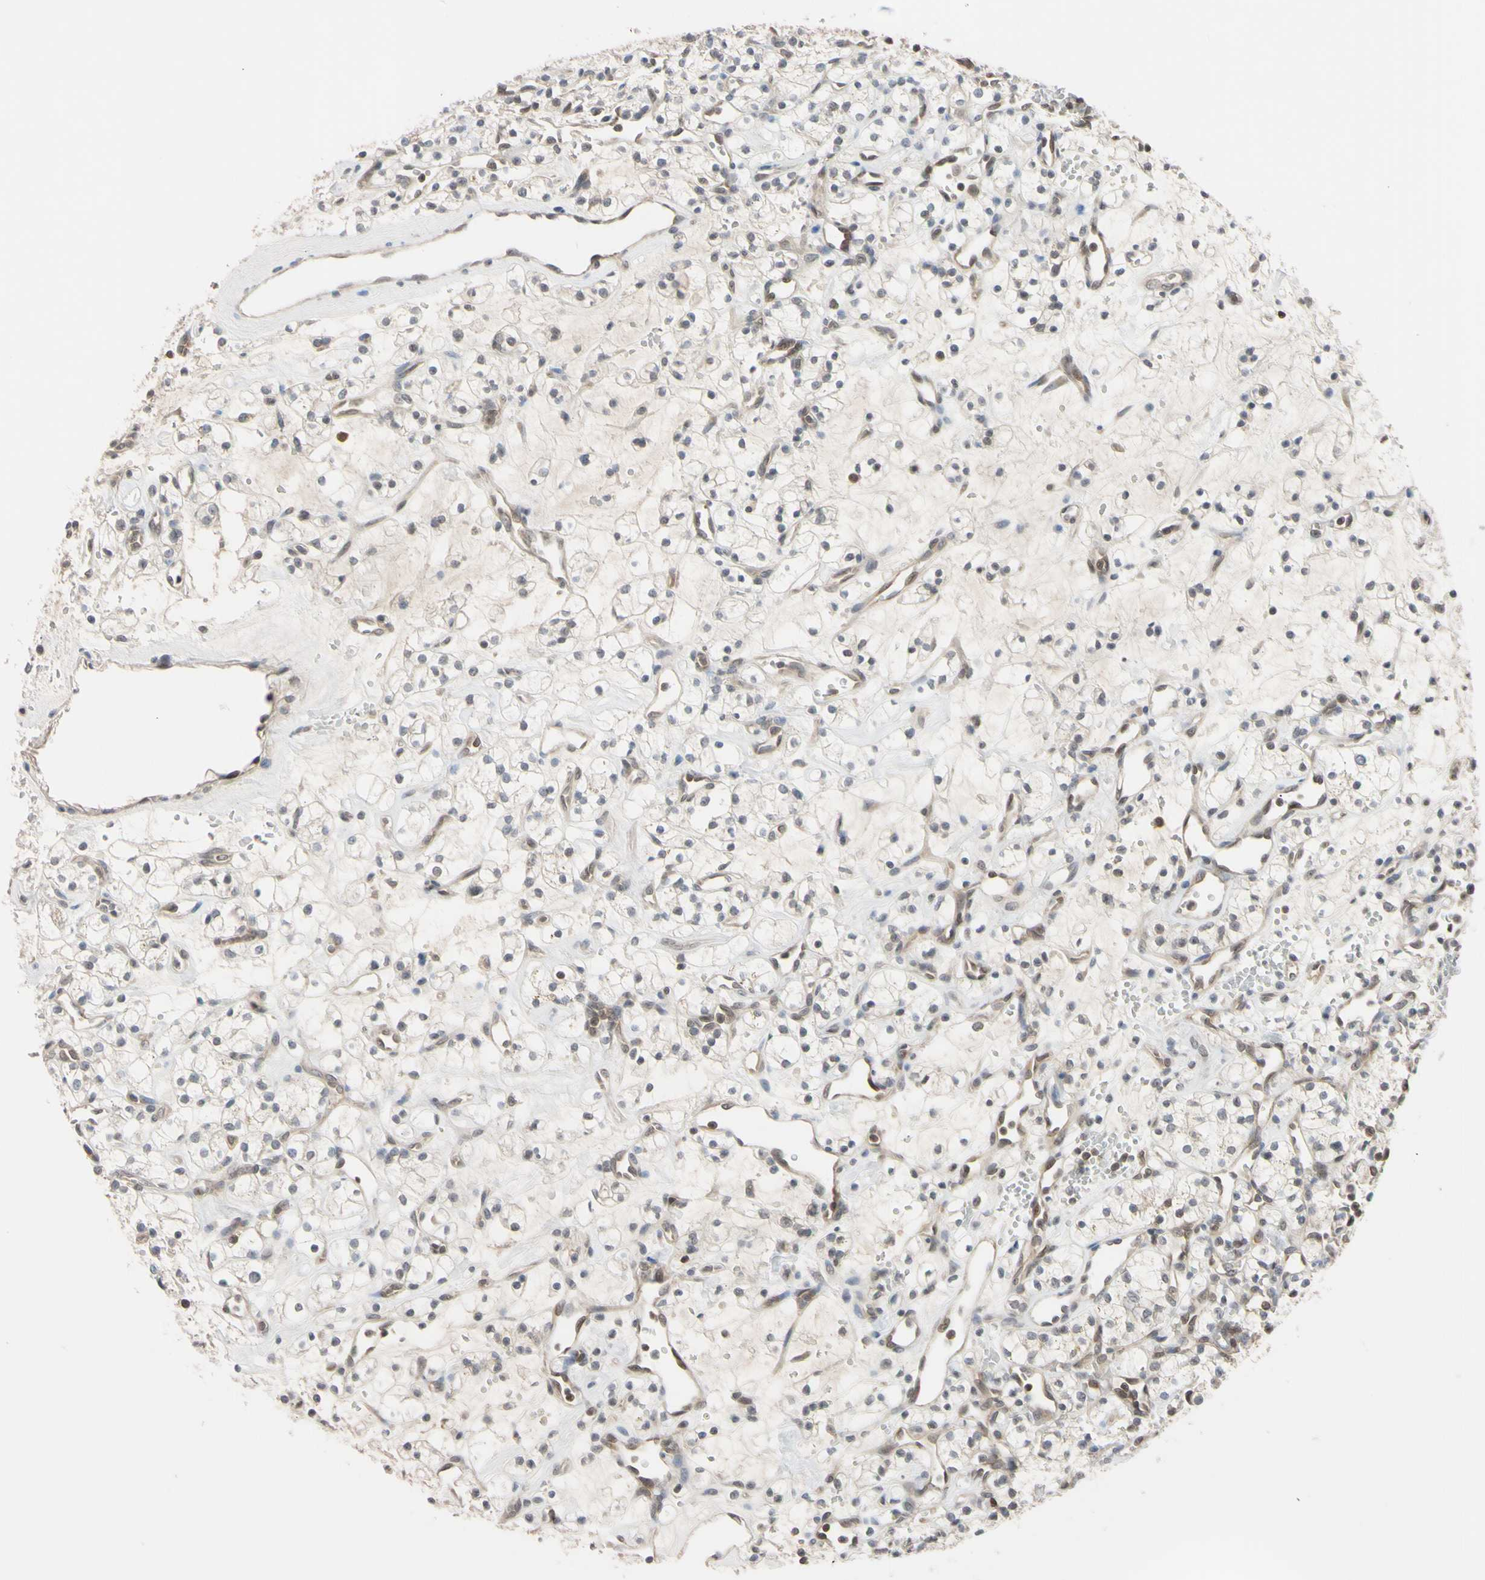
{"staining": {"intensity": "negative", "quantity": "none", "location": "none"}, "tissue": "renal cancer", "cell_type": "Tumor cells", "image_type": "cancer", "snomed": [{"axis": "morphology", "description": "Adenocarcinoma, NOS"}, {"axis": "topography", "description": "Kidney"}], "caption": "Human adenocarcinoma (renal) stained for a protein using immunohistochemistry reveals no positivity in tumor cells.", "gene": "UBE2I", "patient": {"sex": "female", "age": 60}}